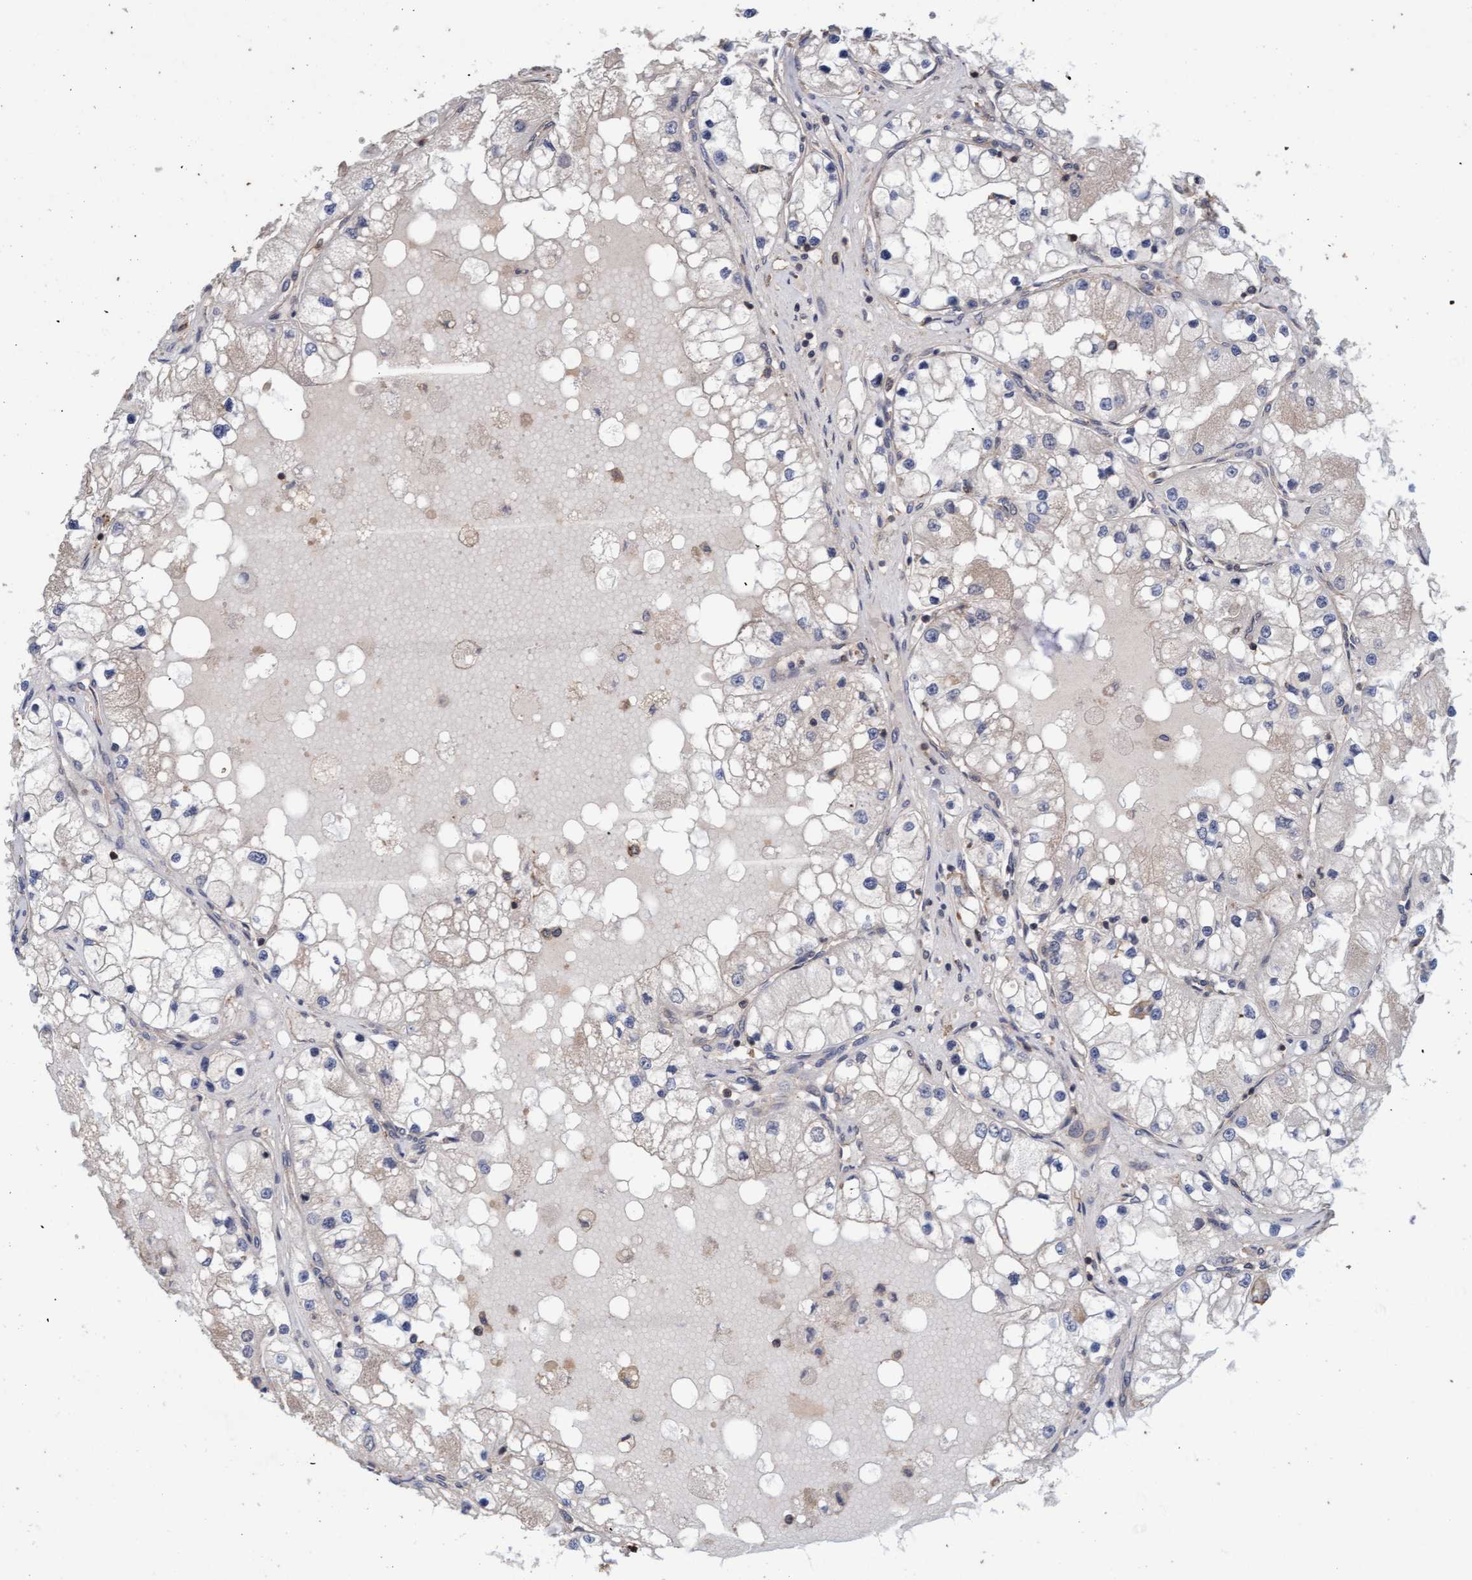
{"staining": {"intensity": "negative", "quantity": "none", "location": "none"}, "tissue": "renal cancer", "cell_type": "Tumor cells", "image_type": "cancer", "snomed": [{"axis": "morphology", "description": "Adenocarcinoma, NOS"}, {"axis": "topography", "description": "Kidney"}], "caption": "A high-resolution photomicrograph shows immunohistochemistry (IHC) staining of renal cancer (adenocarcinoma), which reveals no significant staining in tumor cells. (DAB (3,3'-diaminobenzidine) immunohistochemistry (IHC) visualized using brightfield microscopy, high magnification).", "gene": "FXR2", "patient": {"sex": "male", "age": 68}}